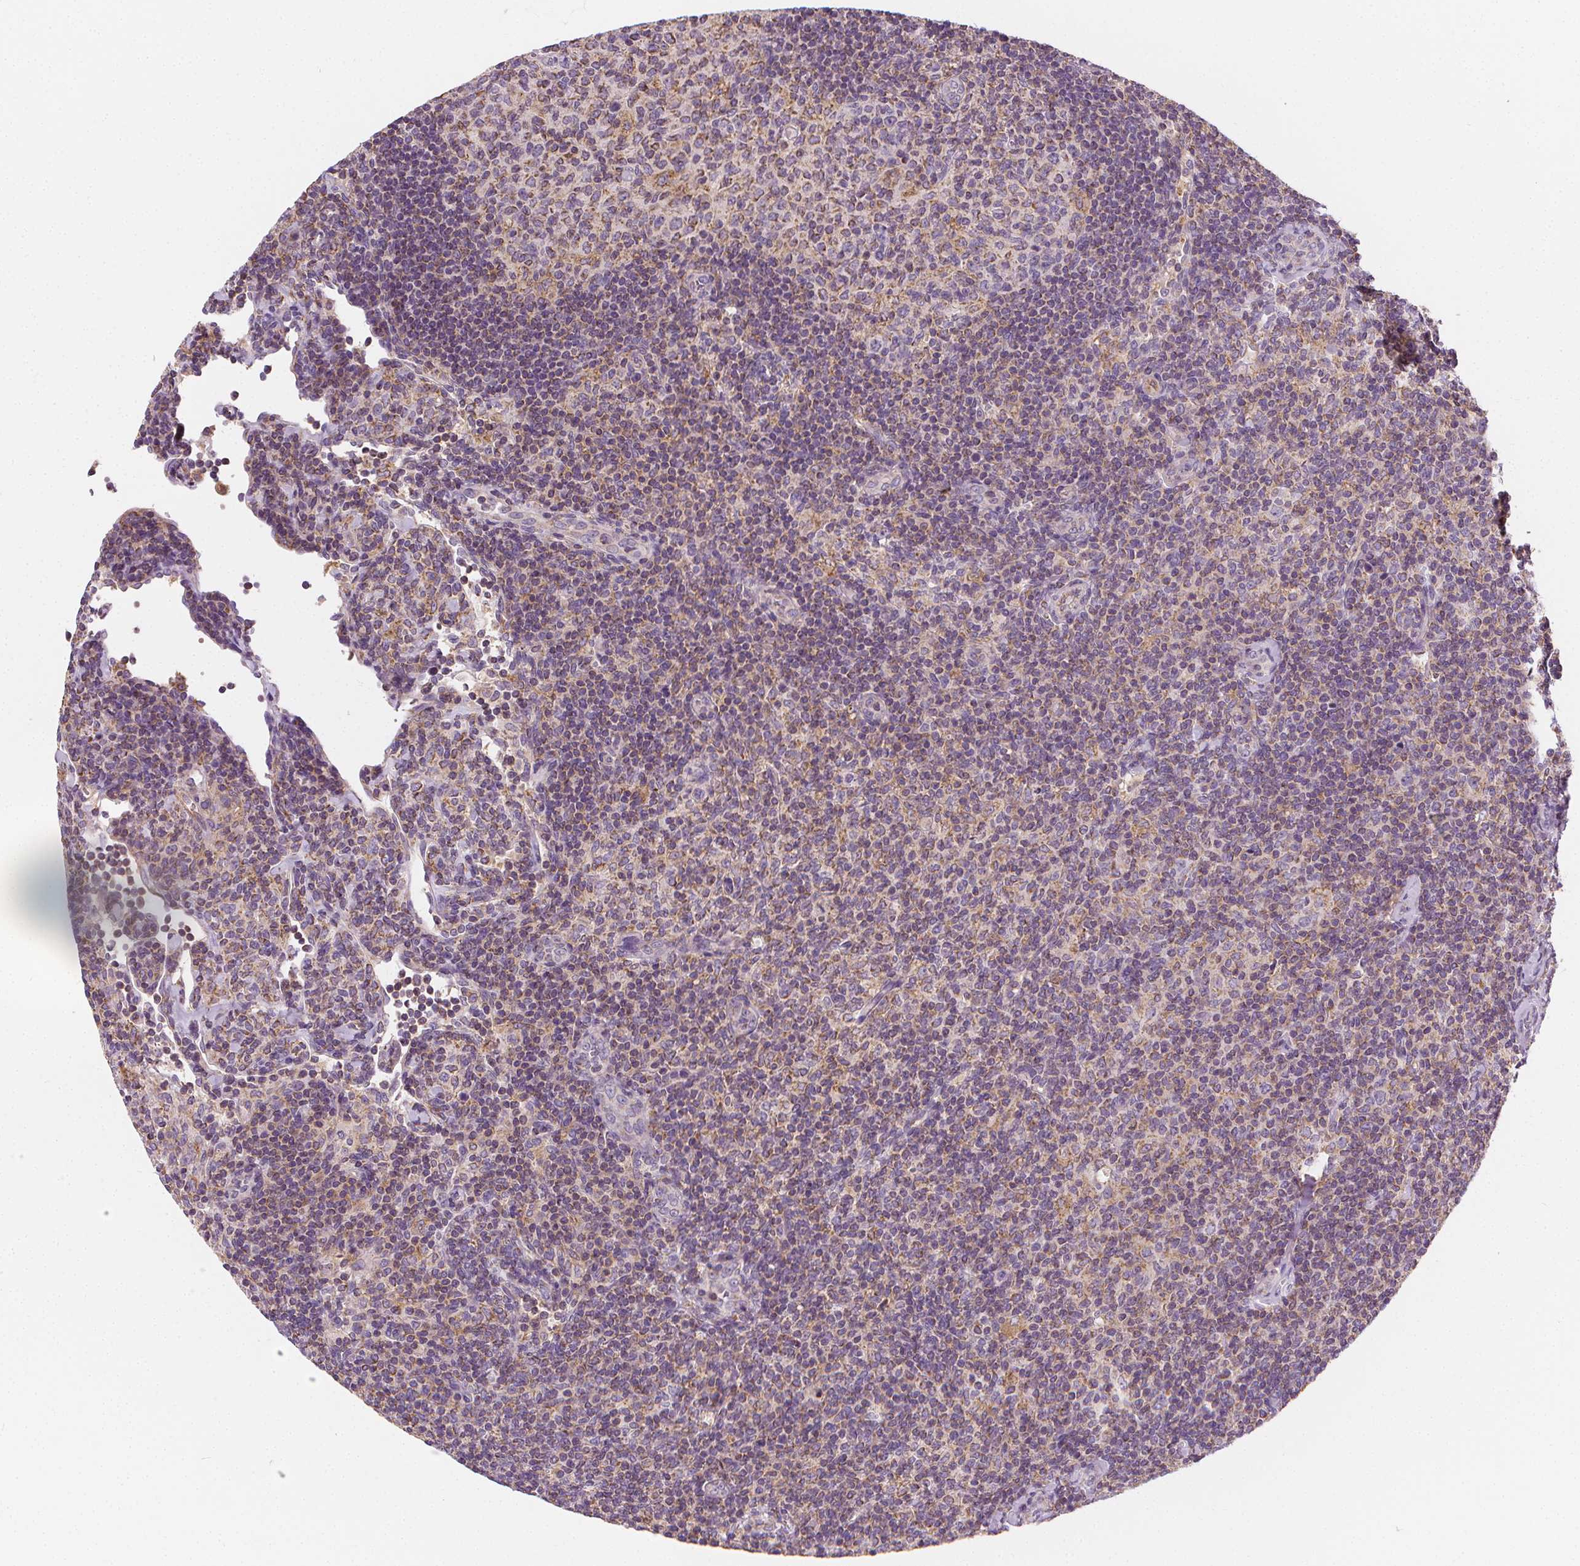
{"staining": {"intensity": "weak", "quantity": "<25%", "location": "cytoplasmic/membranous"}, "tissue": "lymphoma", "cell_type": "Tumor cells", "image_type": "cancer", "snomed": [{"axis": "morphology", "description": "Malignant lymphoma, non-Hodgkin's type, Low grade"}, {"axis": "topography", "description": "Lymph node"}], "caption": "There is no significant expression in tumor cells of lymphoma.", "gene": "RAB20", "patient": {"sex": "female", "age": 56}}